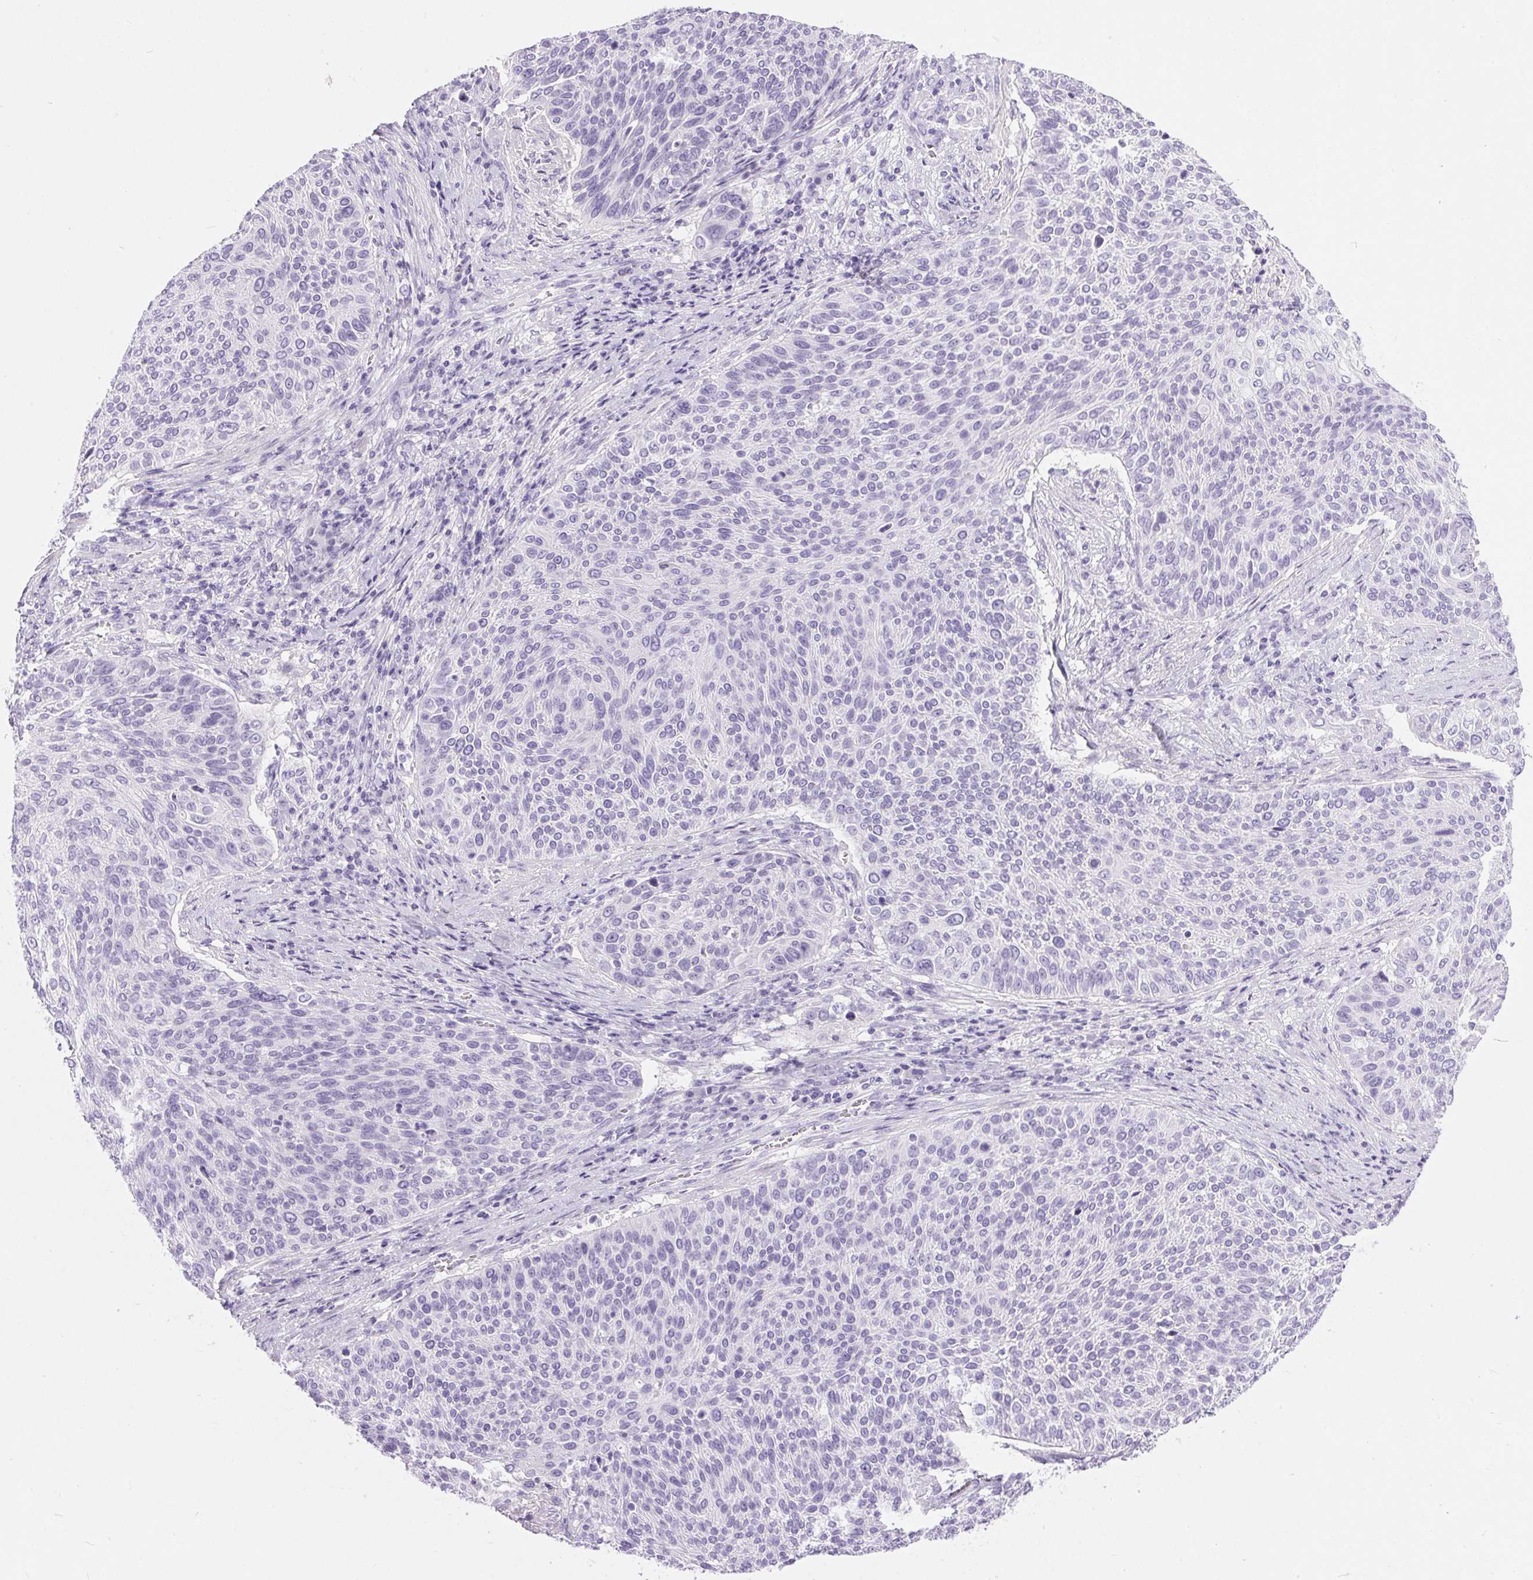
{"staining": {"intensity": "negative", "quantity": "none", "location": "none"}, "tissue": "cervical cancer", "cell_type": "Tumor cells", "image_type": "cancer", "snomed": [{"axis": "morphology", "description": "Squamous cell carcinoma, NOS"}, {"axis": "topography", "description": "Cervix"}], "caption": "Immunohistochemistry (IHC) of human cervical cancer (squamous cell carcinoma) shows no expression in tumor cells.", "gene": "XDH", "patient": {"sex": "female", "age": 31}}